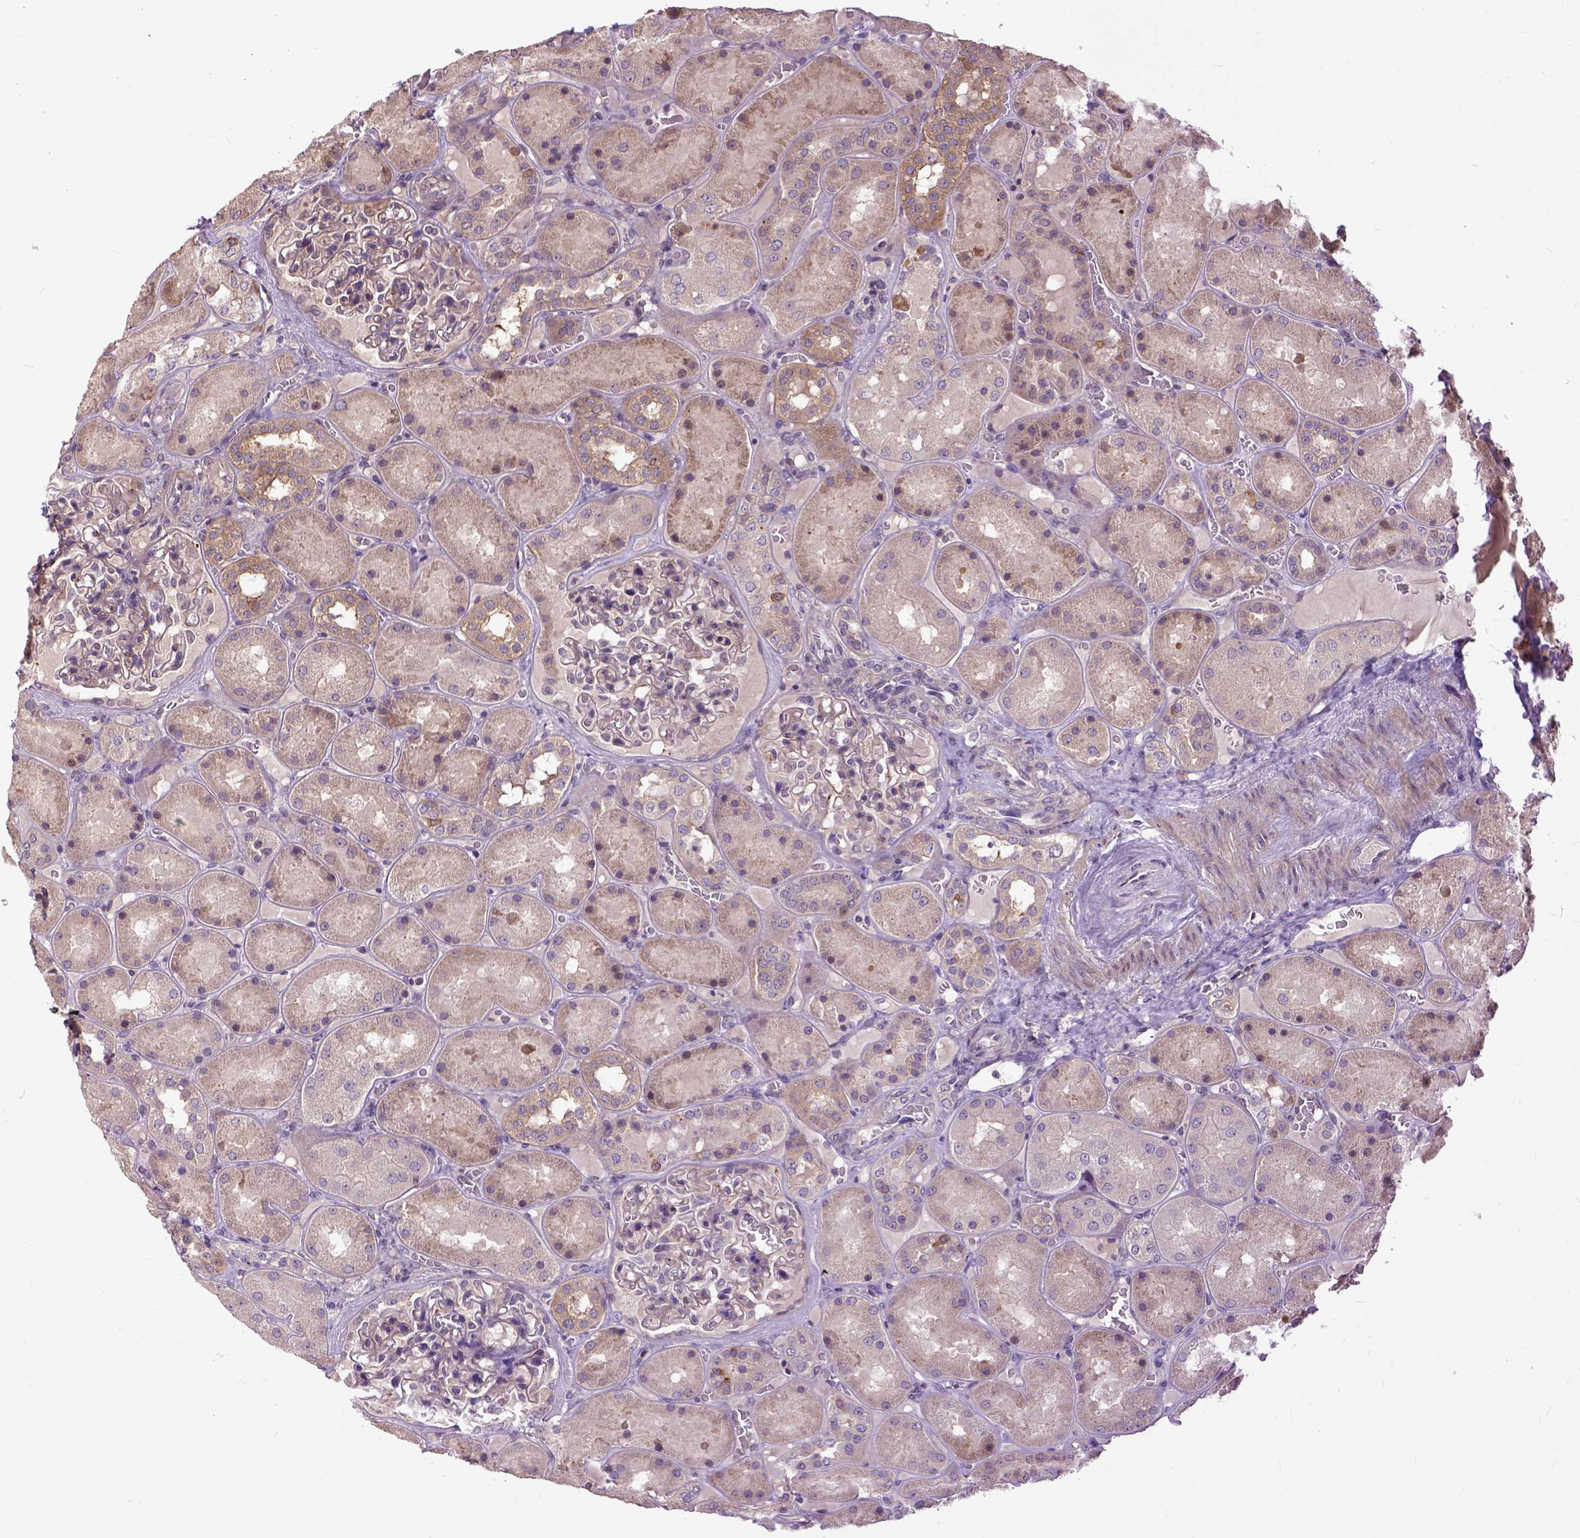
{"staining": {"intensity": "moderate", "quantity": "25%-75%", "location": "cytoplasmic/membranous"}, "tissue": "kidney", "cell_type": "Cells in glomeruli", "image_type": "normal", "snomed": [{"axis": "morphology", "description": "Normal tissue, NOS"}, {"axis": "topography", "description": "Kidney"}], "caption": "A medium amount of moderate cytoplasmic/membranous staining is present in approximately 25%-75% of cells in glomeruli in benign kidney. (Stains: DAB in brown, nuclei in blue, Microscopy: brightfield microscopy at high magnification).", "gene": "CPNE1", "patient": {"sex": "male", "age": 73}}